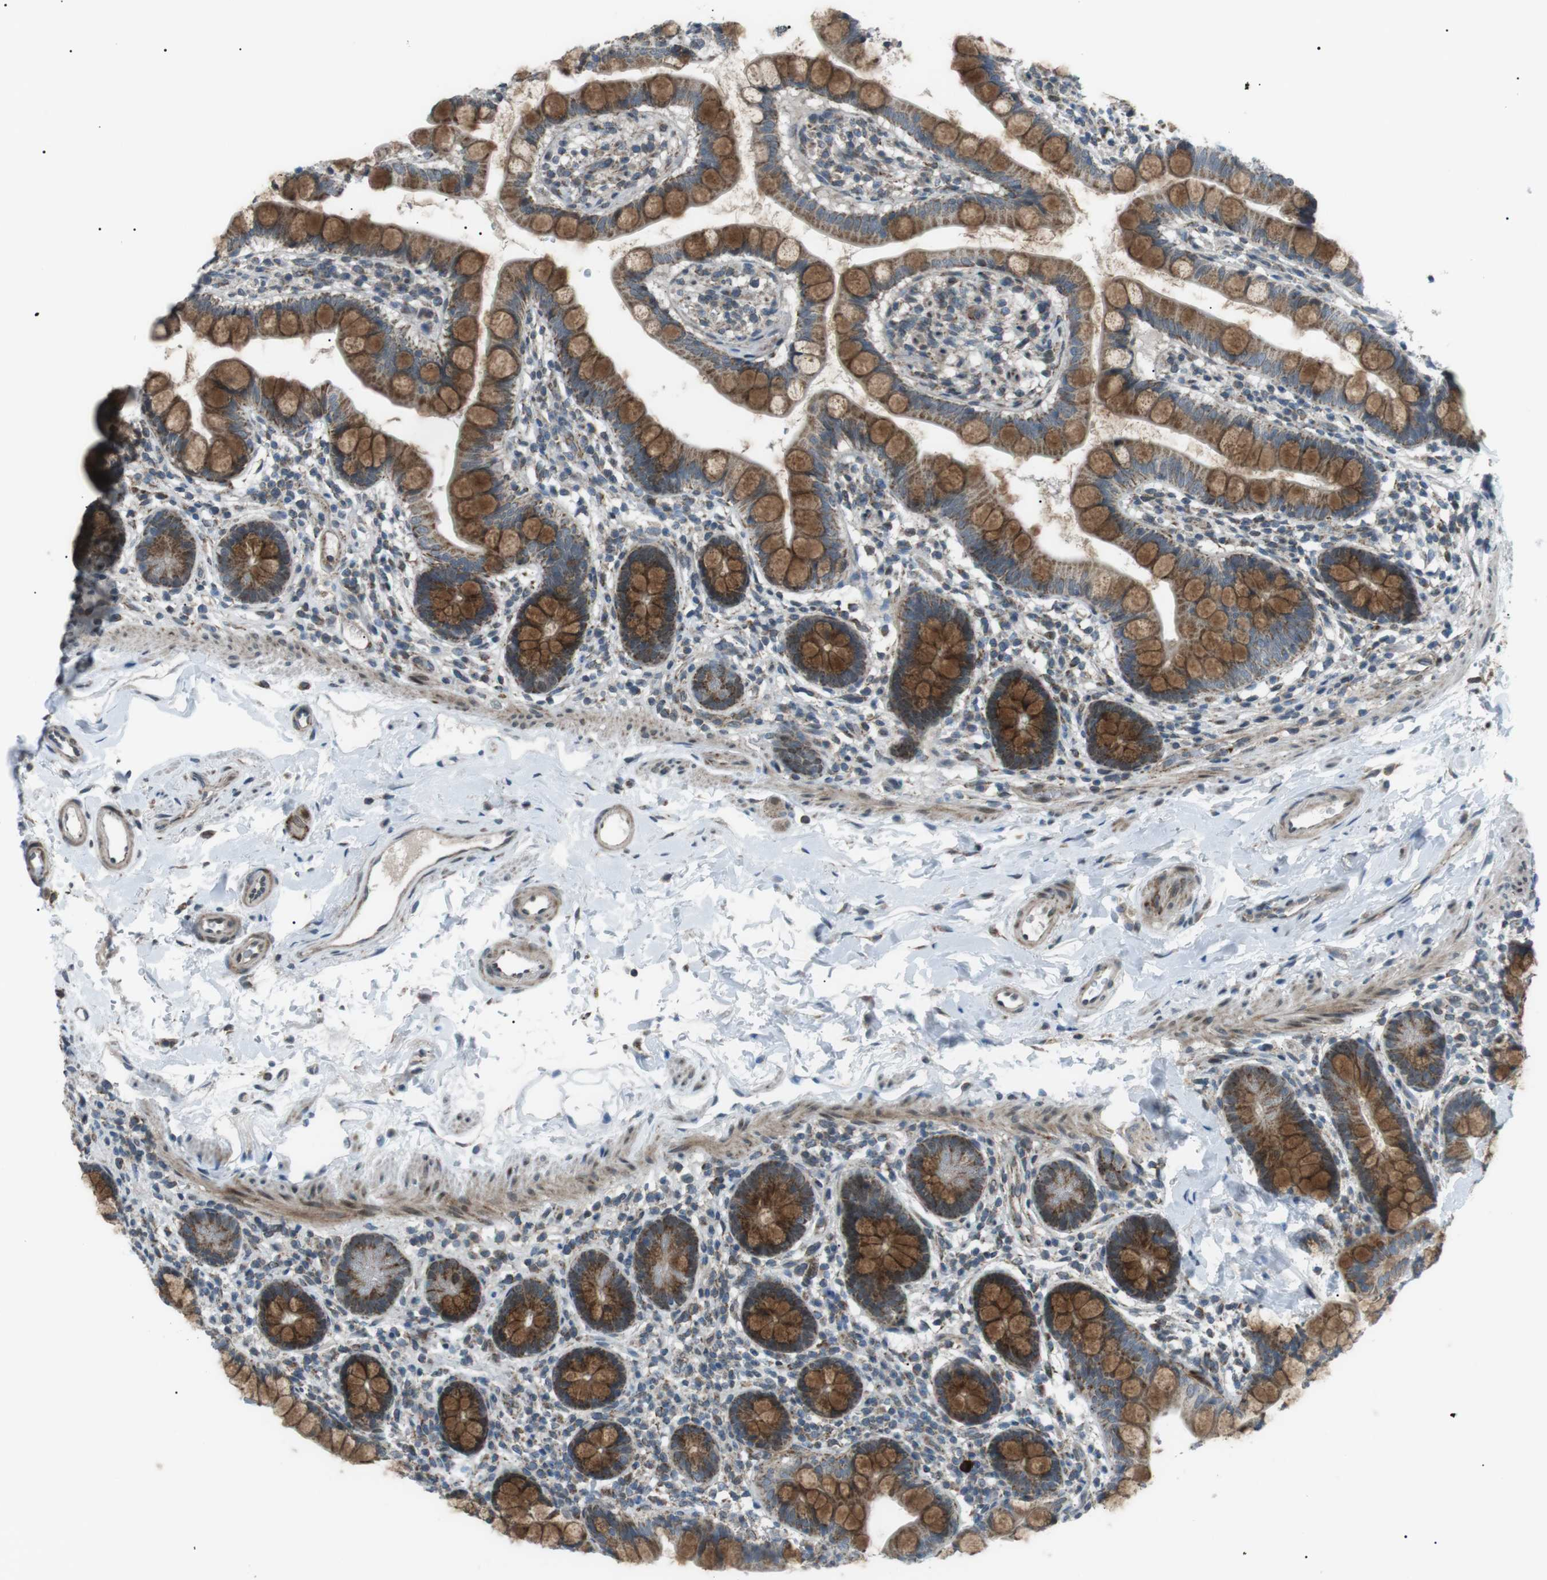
{"staining": {"intensity": "strong", "quantity": ">75%", "location": "cytoplasmic/membranous"}, "tissue": "small intestine", "cell_type": "Glandular cells", "image_type": "normal", "snomed": [{"axis": "morphology", "description": "Normal tissue, NOS"}, {"axis": "topography", "description": "Small intestine"}], "caption": "Normal small intestine demonstrates strong cytoplasmic/membranous positivity in approximately >75% of glandular cells, visualized by immunohistochemistry.", "gene": "ARID5B", "patient": {"sex": "female", "age": 84}}